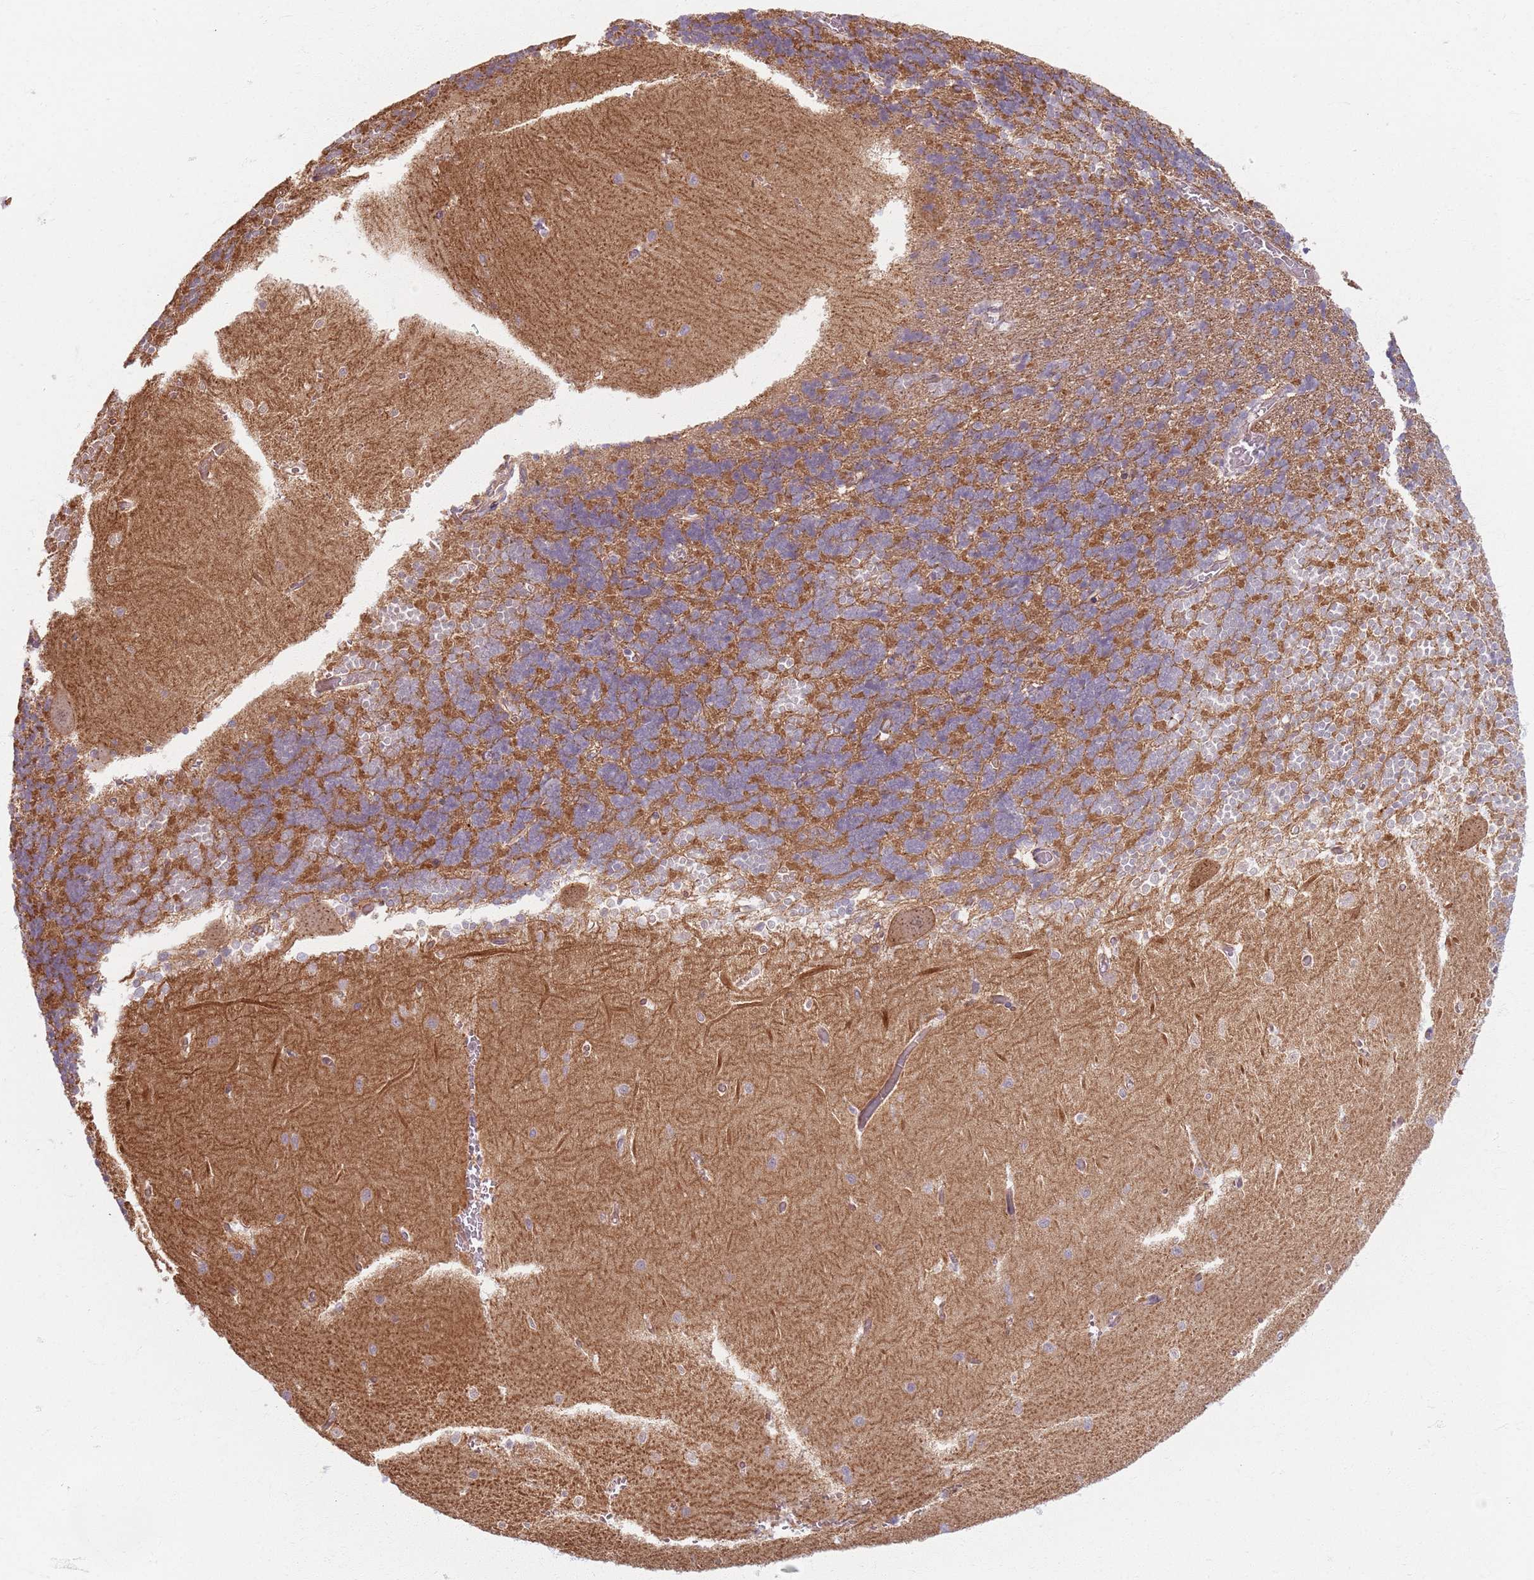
{"staining": {"intensity": "moderate", "quantity": "25%-75%", "location": "cytoplasmic/membranous"}, "tissue": "cerebellum", "cell_type": "Cells in granular layer", "image_type": "normal", "snomed": [{"axis": "morphology", "description": "Normal tissue, NOS"}, {"axis": "topography", "description": "Cerebellum"}], "caption": "An image of cerebellum stained for a protein exhibits moderate cytoplasmic/membranous brown staining in cells in granular layer.", "gene": "KCNA5", "patient": {"sex": "male", "age": 37}}